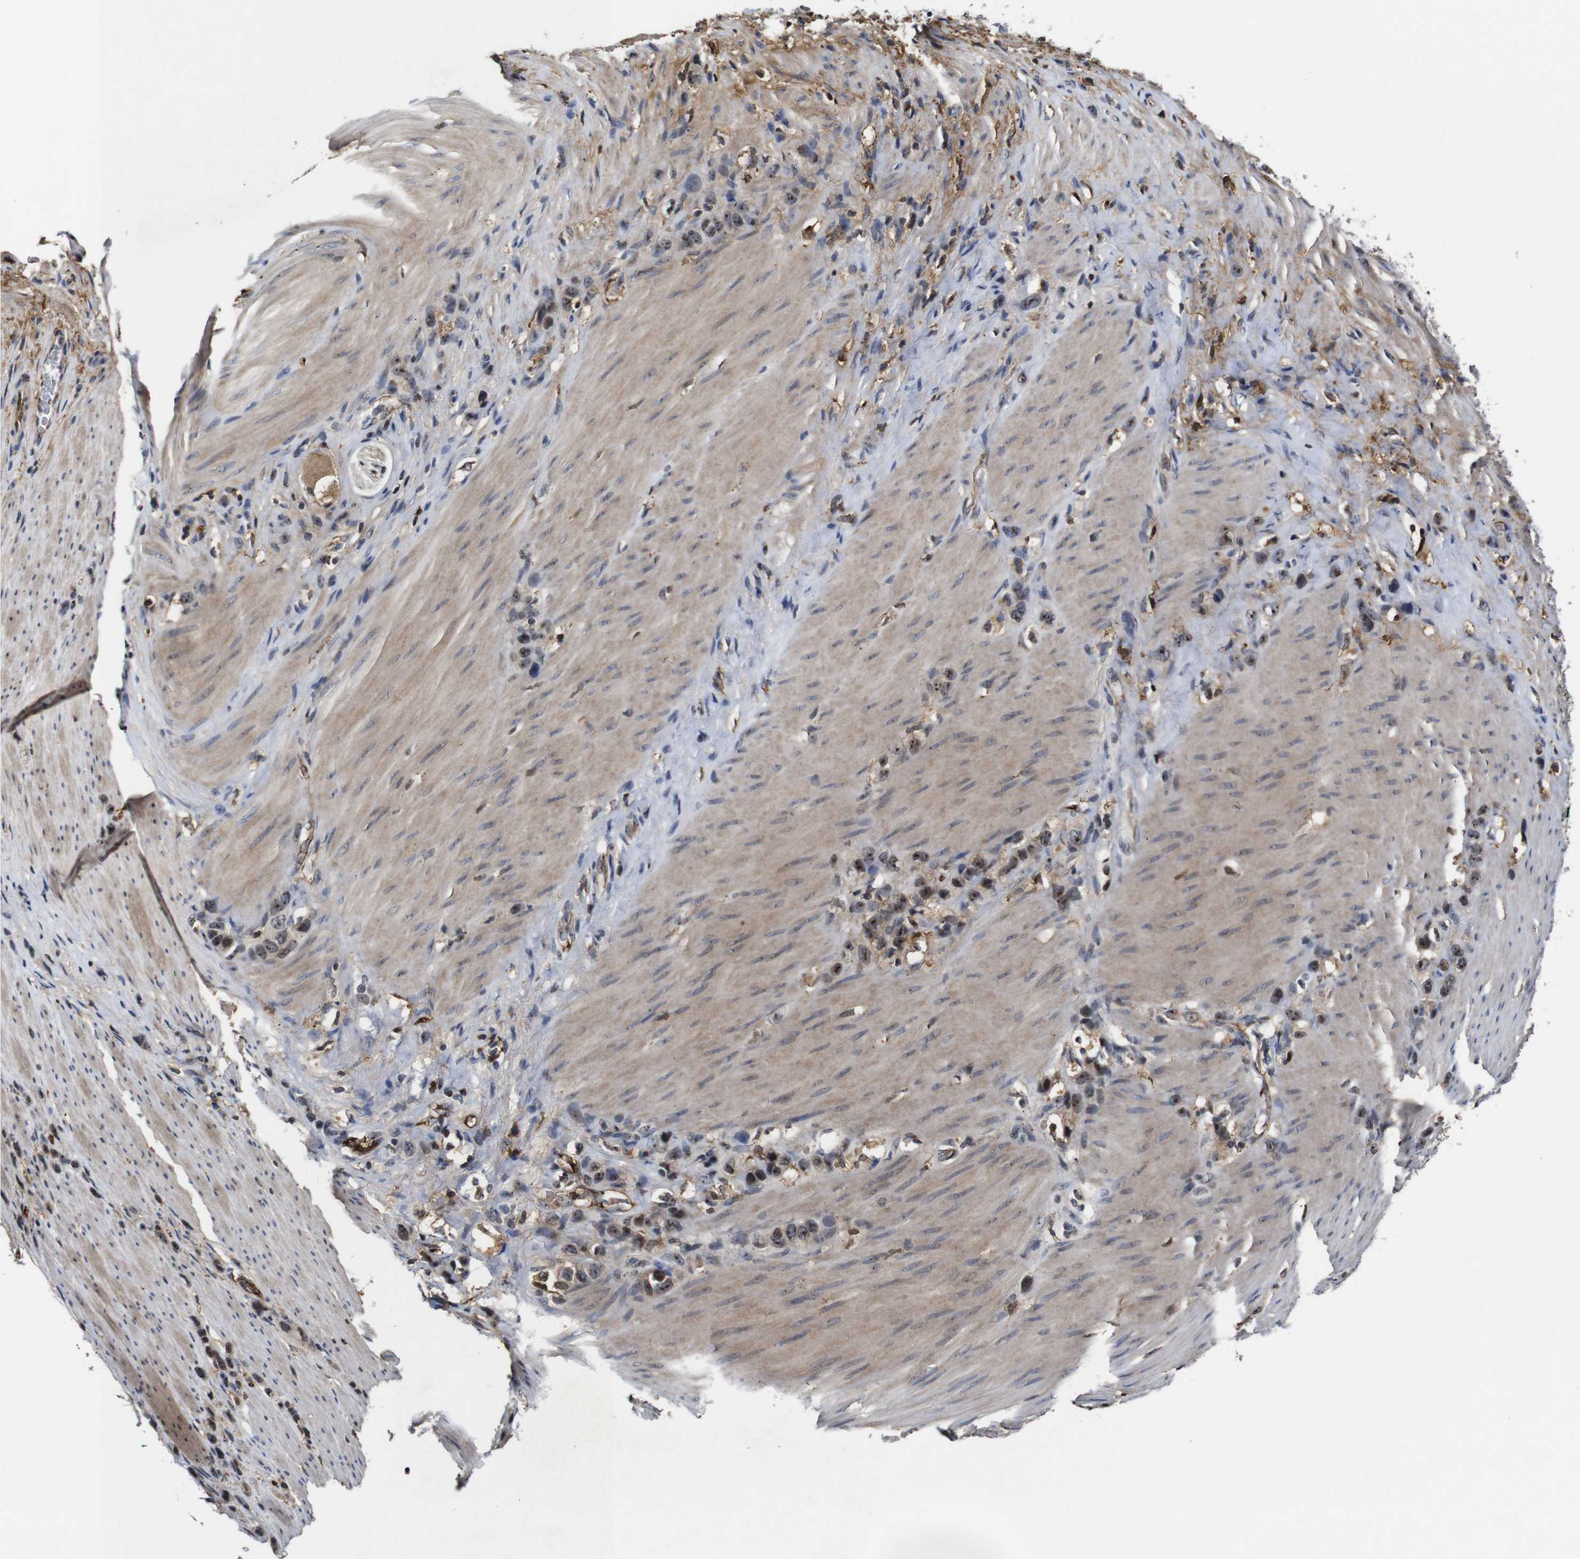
{"staining": {"intensity": "strong", "quantity": ">75%", "location": "nuclear"}, "tissue": "stomach cancer", "cell_type": "Tumor cells", "image_type": "cancer", "snomed": [{"axis": "morphology", "description": "Normal tissue, NOS"}, {"axis": "morphology", "description": "Adenocarcinoma, NOS"}, {"axis": "morphology", "description": "Adenocarcinoma, High grade"}, {"axis": "topography", "description": "Stomach, upper"}, {"axis": "topography", "description": "Stomach"}], "caption": "The immunohistochemical stain labels strong nuclear positivity in tumor cells of stomach cancer (adenocarcinoma) tissue.", "gene": "MYC", "patient": {"sex": "female", "age": 65}}